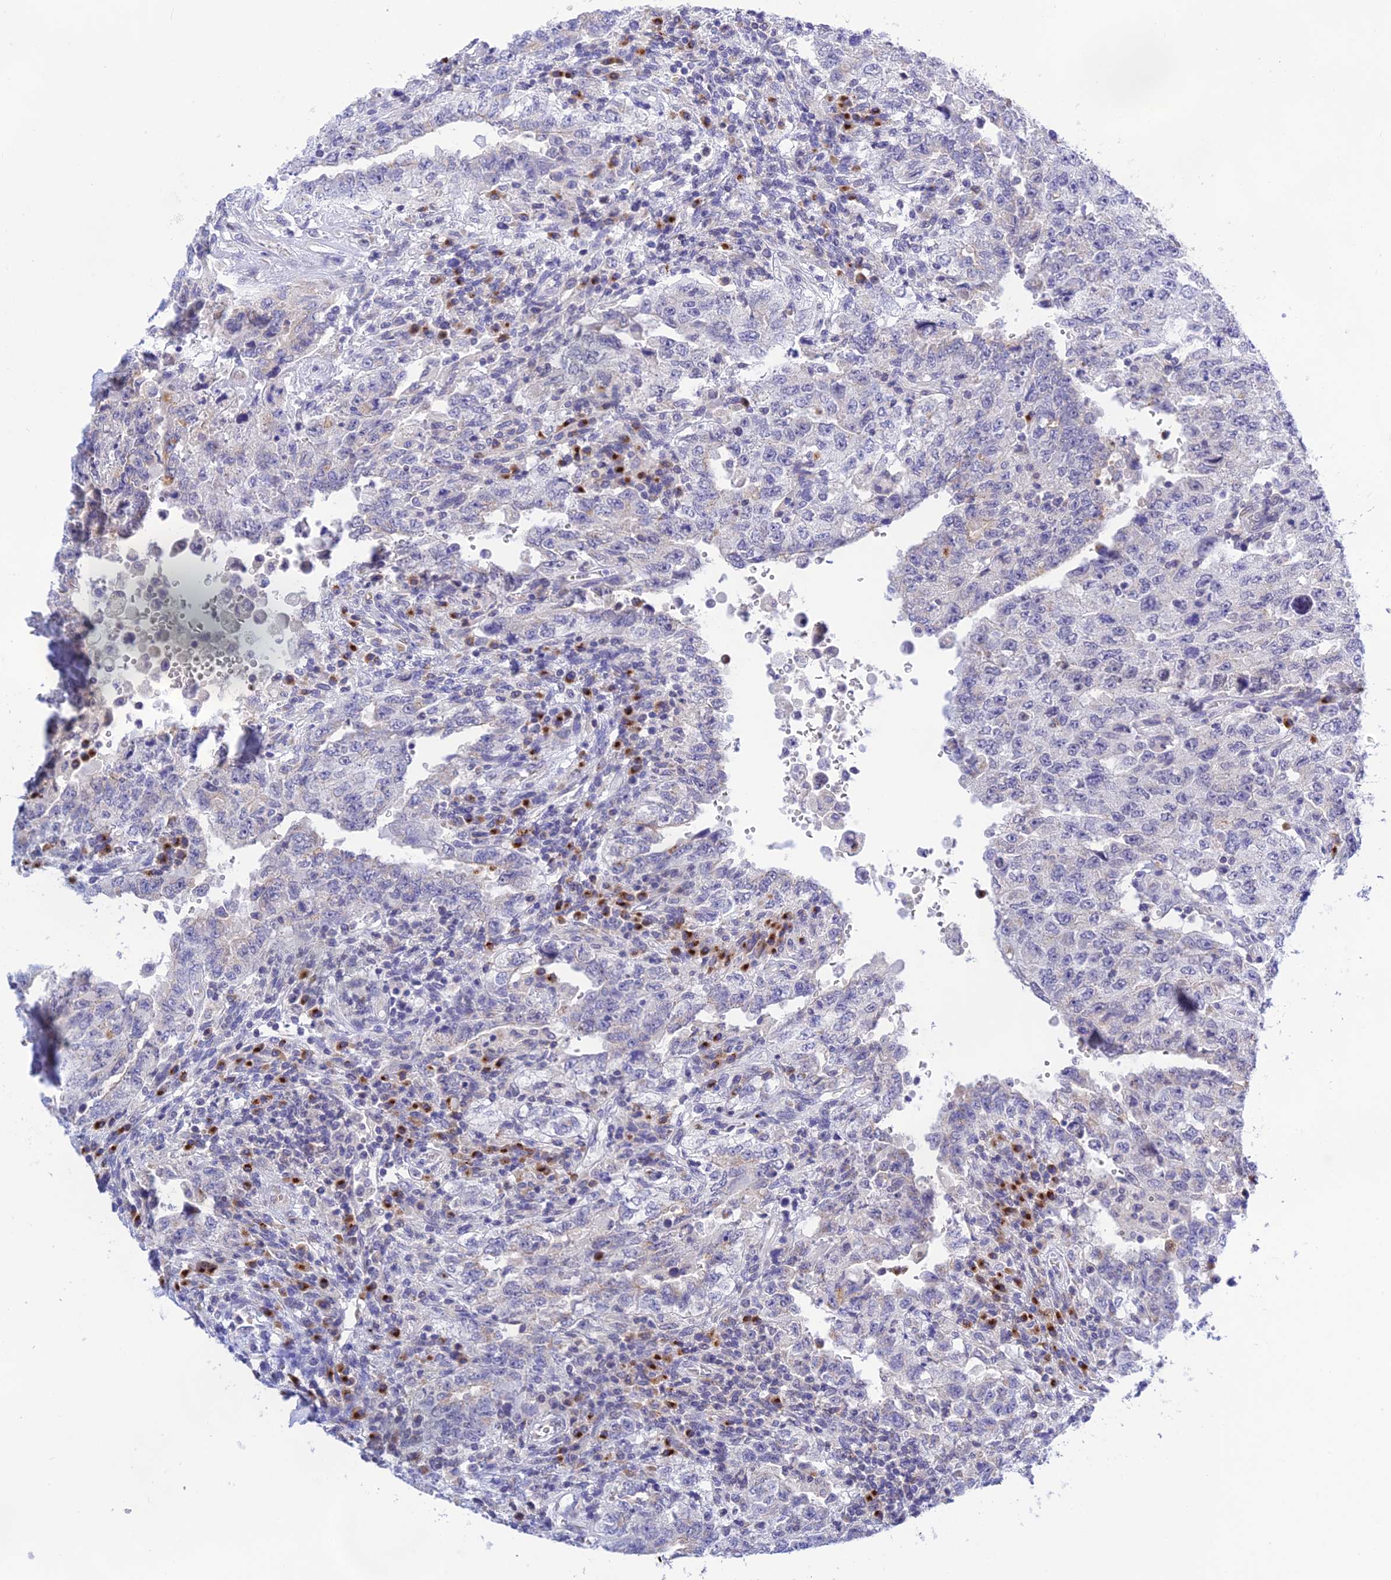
{"staining": {"intensity": "negative", "quantity": "none", "location": "none"}, "tissue": "testis cancer", "cell_type": "Tumor cells", "image_type": "cancer", "snomed": [{"axis": "morphology", "description": "Carcinoma, Embryonal, NOS"}, {"axis": "topography", "description": "Testis"}], "caption": "Embryonal carcinoma (testis) was stained to show a protein in brown. There is no significant expression in tumor cells. (Stains: DAB immunohistochemistry with hematoxylin counter stain, Microscopy: brightfield microscopy at high magnification).", "gene": "SNX17", "patient": {"sex": "male", "age": 26}}